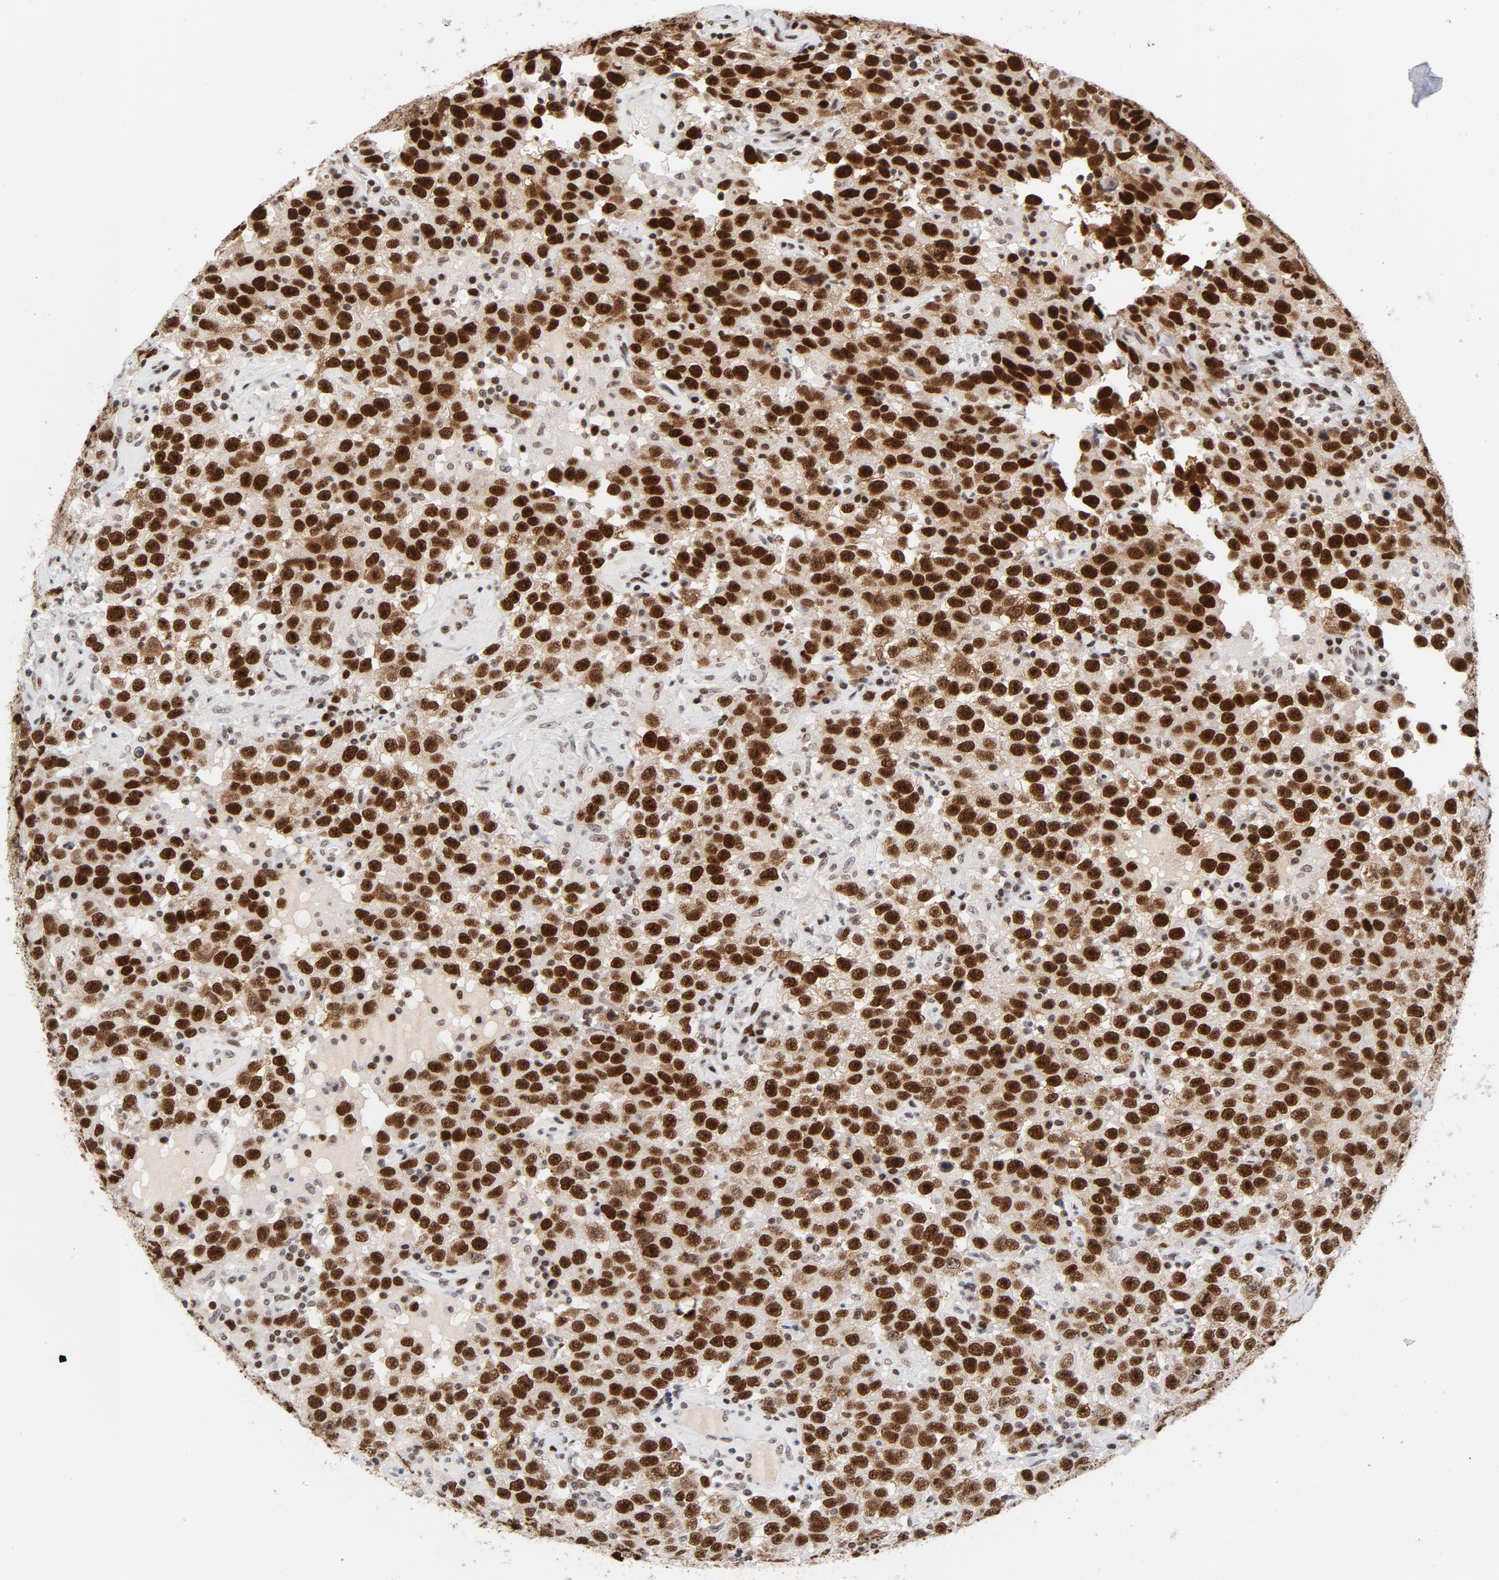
{"staining": {"intensity": "strong", "quantity": ">75%", "location": "nuclear"}, "tissue": "testis cancer", "cell_type": "Tumor cells", "image_type": "cancer", "snomed": [{"axis": "morphology", "description": "Seminoma, NOS"}, {"axis": "topography", "description": "Testis"}], "caption": "This image exhibits testis cancer (seminoma) stained with immunohistochemistry (IHC) to label a protein in brown. The nuclear of tumor cells show strong positivity for the protein. Nuclei are counter-stained blue.", "gene": "RFC4", "patient": {"sex": "male", "age": 41}}